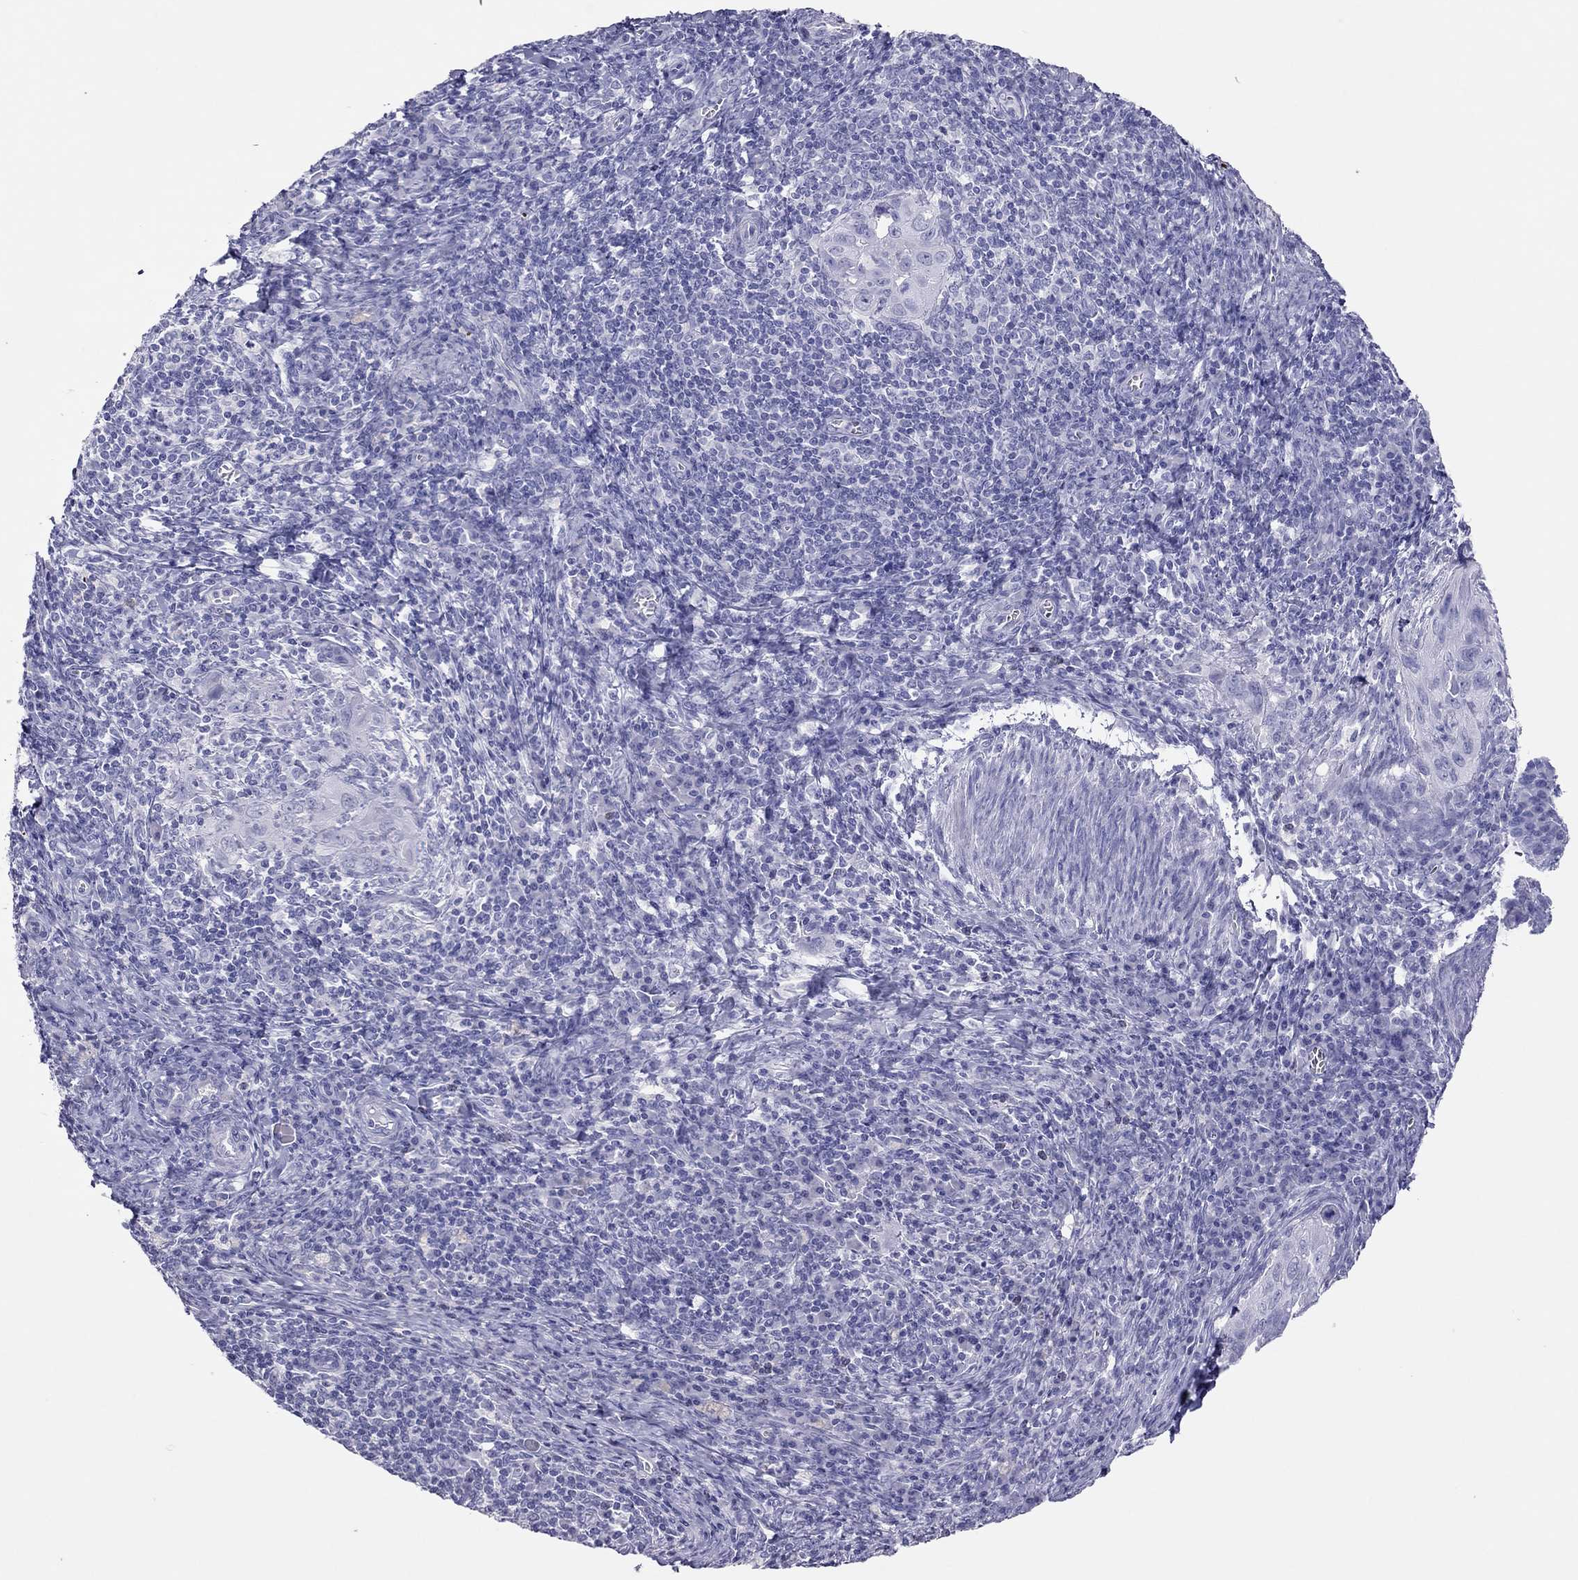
{"staining": {"intensity": "negative", "quantity": "none", "location": "none"}, "tissue": "cervical cancer", "cell_type": "Tumor cells", "image_type": "cancer", "snomed": [{"axis": "morphology", "description": "Squamous cell carcinoma, NOS"}, {"axis": "topography", "description": "Cervix"}], "caption": "This is an immunohistochemistry (IHC) photomicrograph of human cervical cancer (squamous cell carcinoma). There is no expression in tumor cells.", "gene": "TSHB", "patient": {"sex": "female", "age": 26}}